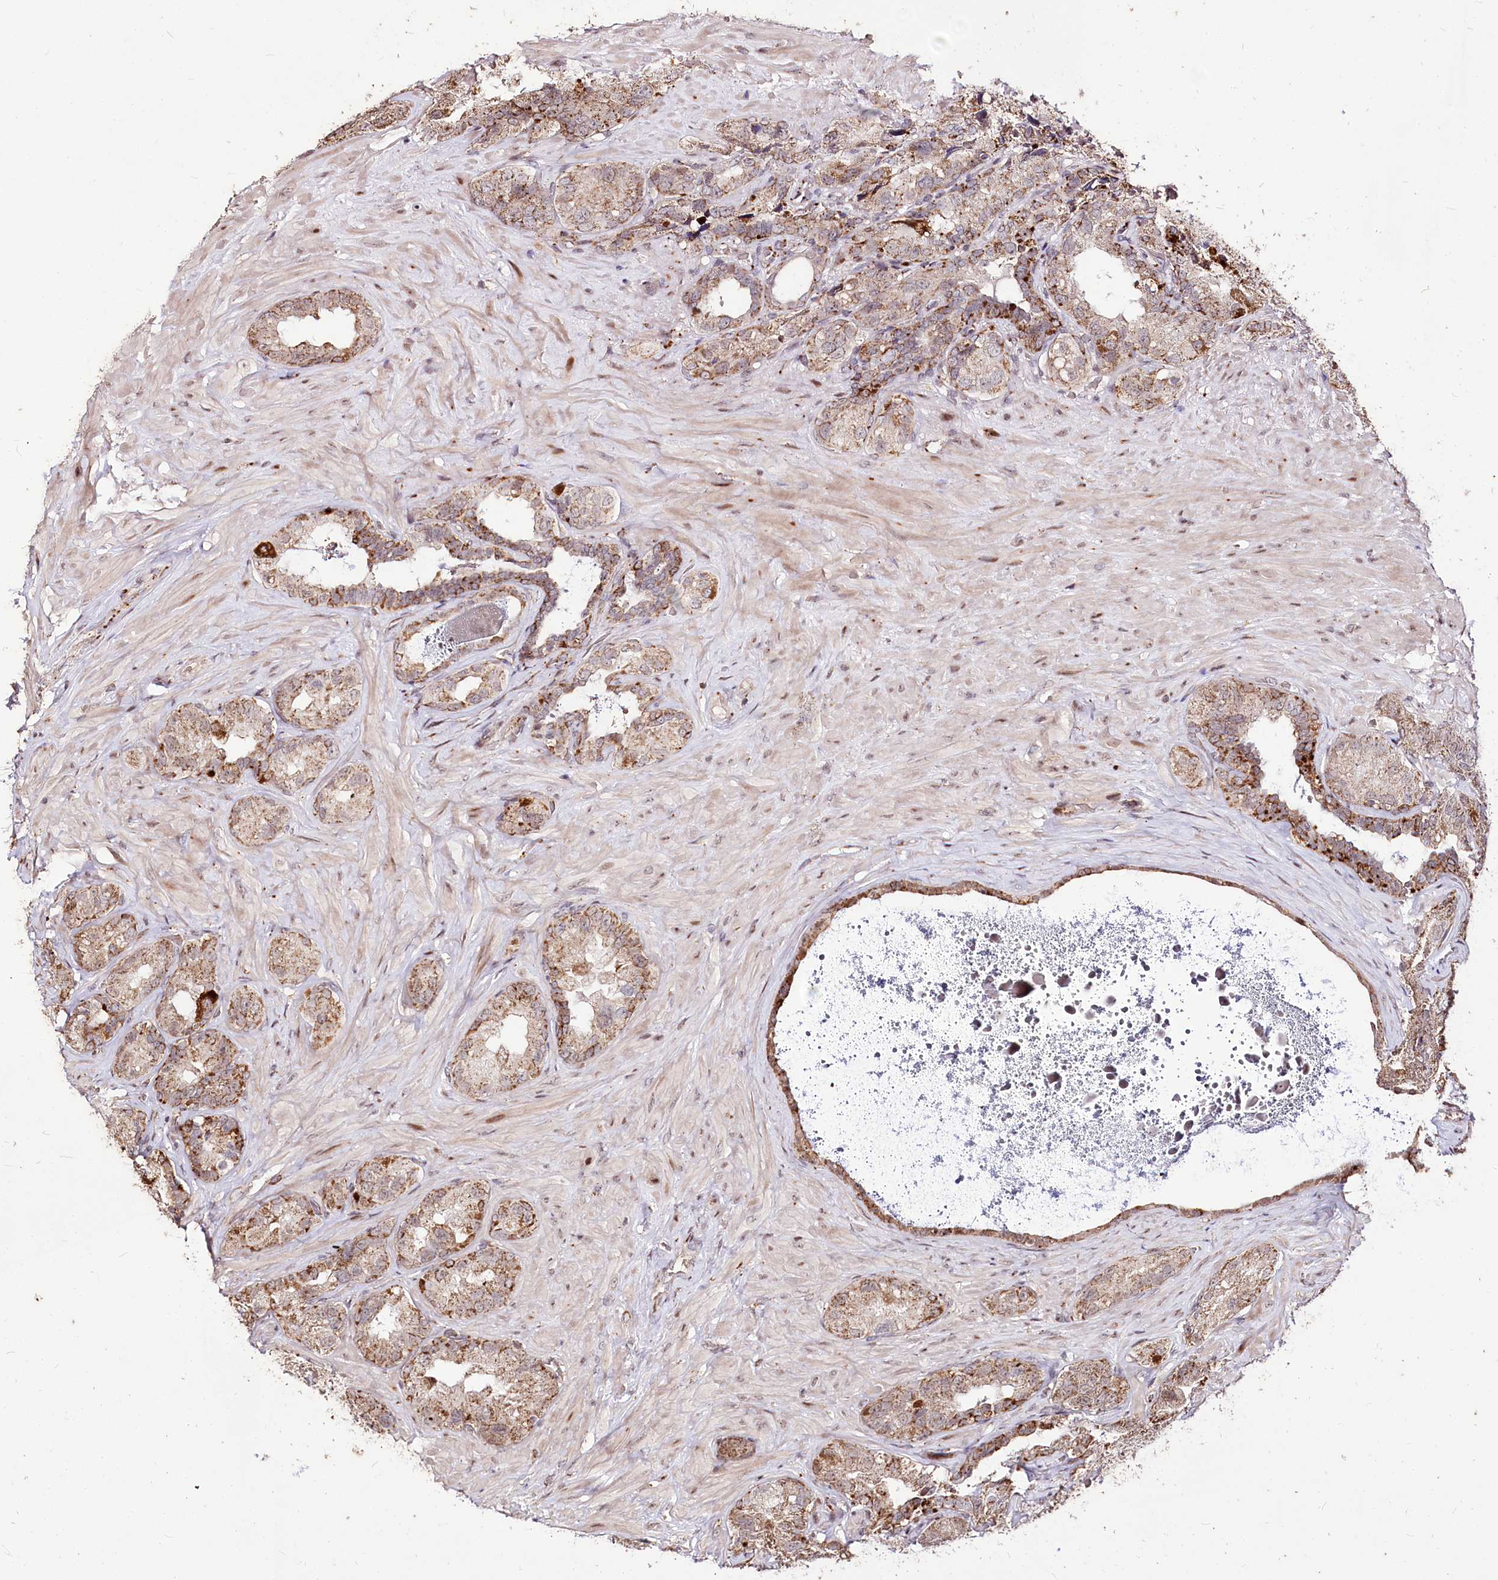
{"staining": {"intensity": "moderate", "quantity": ">75%", "location": "cytoplasmic/membranous"}, "tissue": "seminal vesicle", "cell_type": "Glandular cells", "image_type": "normal", "snomed": [{"axis": "morphology", "description": "Normal tissue, NOS"}, {"axis": "topography", "description": "Seminal veicle"}, {"axis": "topography", "description": "Peripheral nerve tissue"}], "caption": "Immunohistochemistry (IHC) micrograph of normal human seminal vesicle stained for a protein (brown), which shows medium levels of moderate cytoplasmic/membranous expression in about >75% of glandular cells.", "gene": "CARD19", "patient": {"sex": "male", "age": 67}}